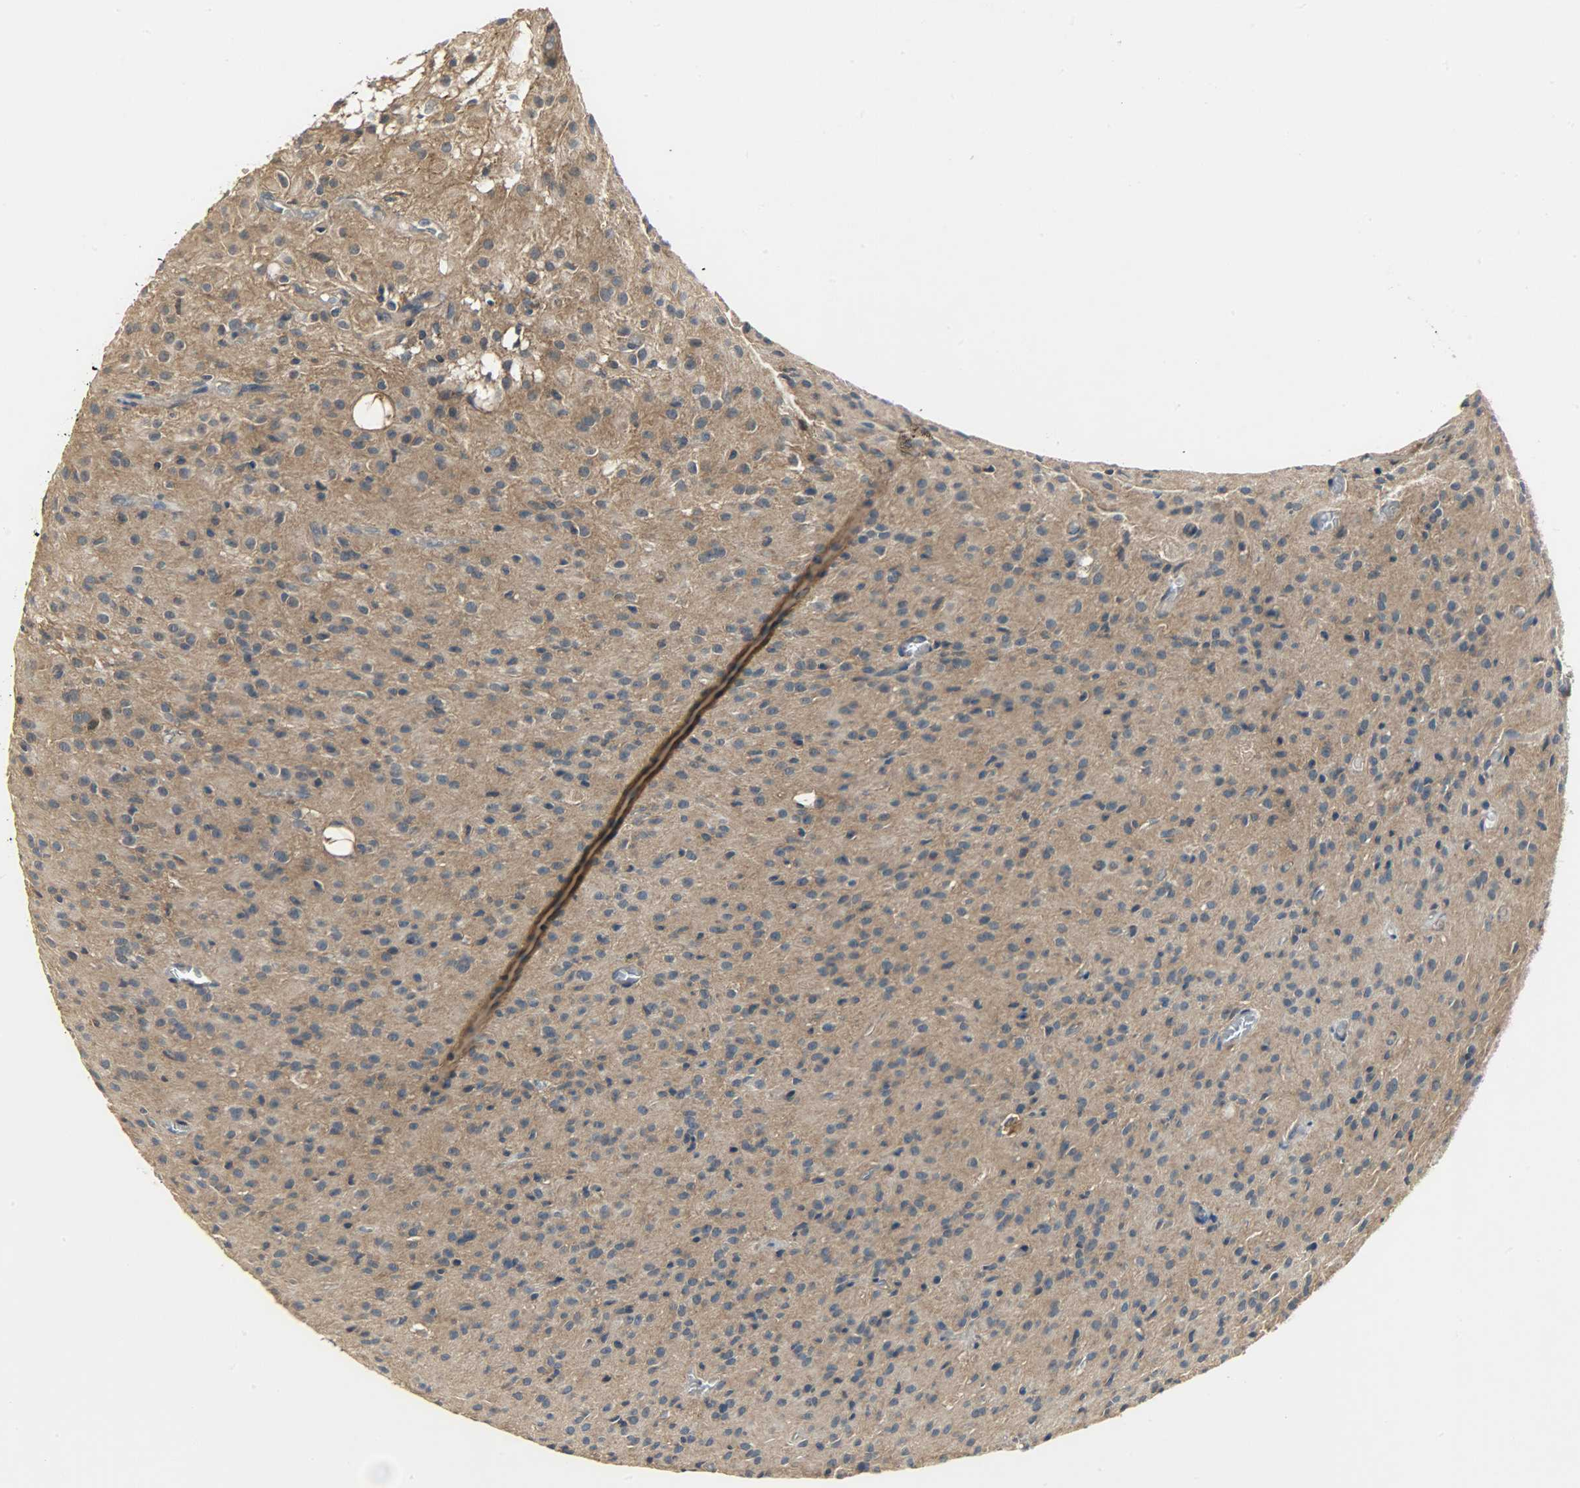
{"staining": {"intensity": "moderate", "quantity": ">75%", "location": "cytoplasmic/membranous"}, "tissue": "glioma", "cell_type": "Tumor cells", "image_type": "cancer", "snomed": [{"axis": "morphology", "description": "Glioma, malignant, High grade"}, {"axis": "topography", "description": "Brain"}], "caption": "Immunohistochemical staining of glioma reveals moderate cytoplasmic/membranous protein positivity in approximately >75% of tumor cells. (IHC, brightfield microscopy, high magnification).", "gene": "KIAA1217", "patient": {"sex": "female", "age": 59}}